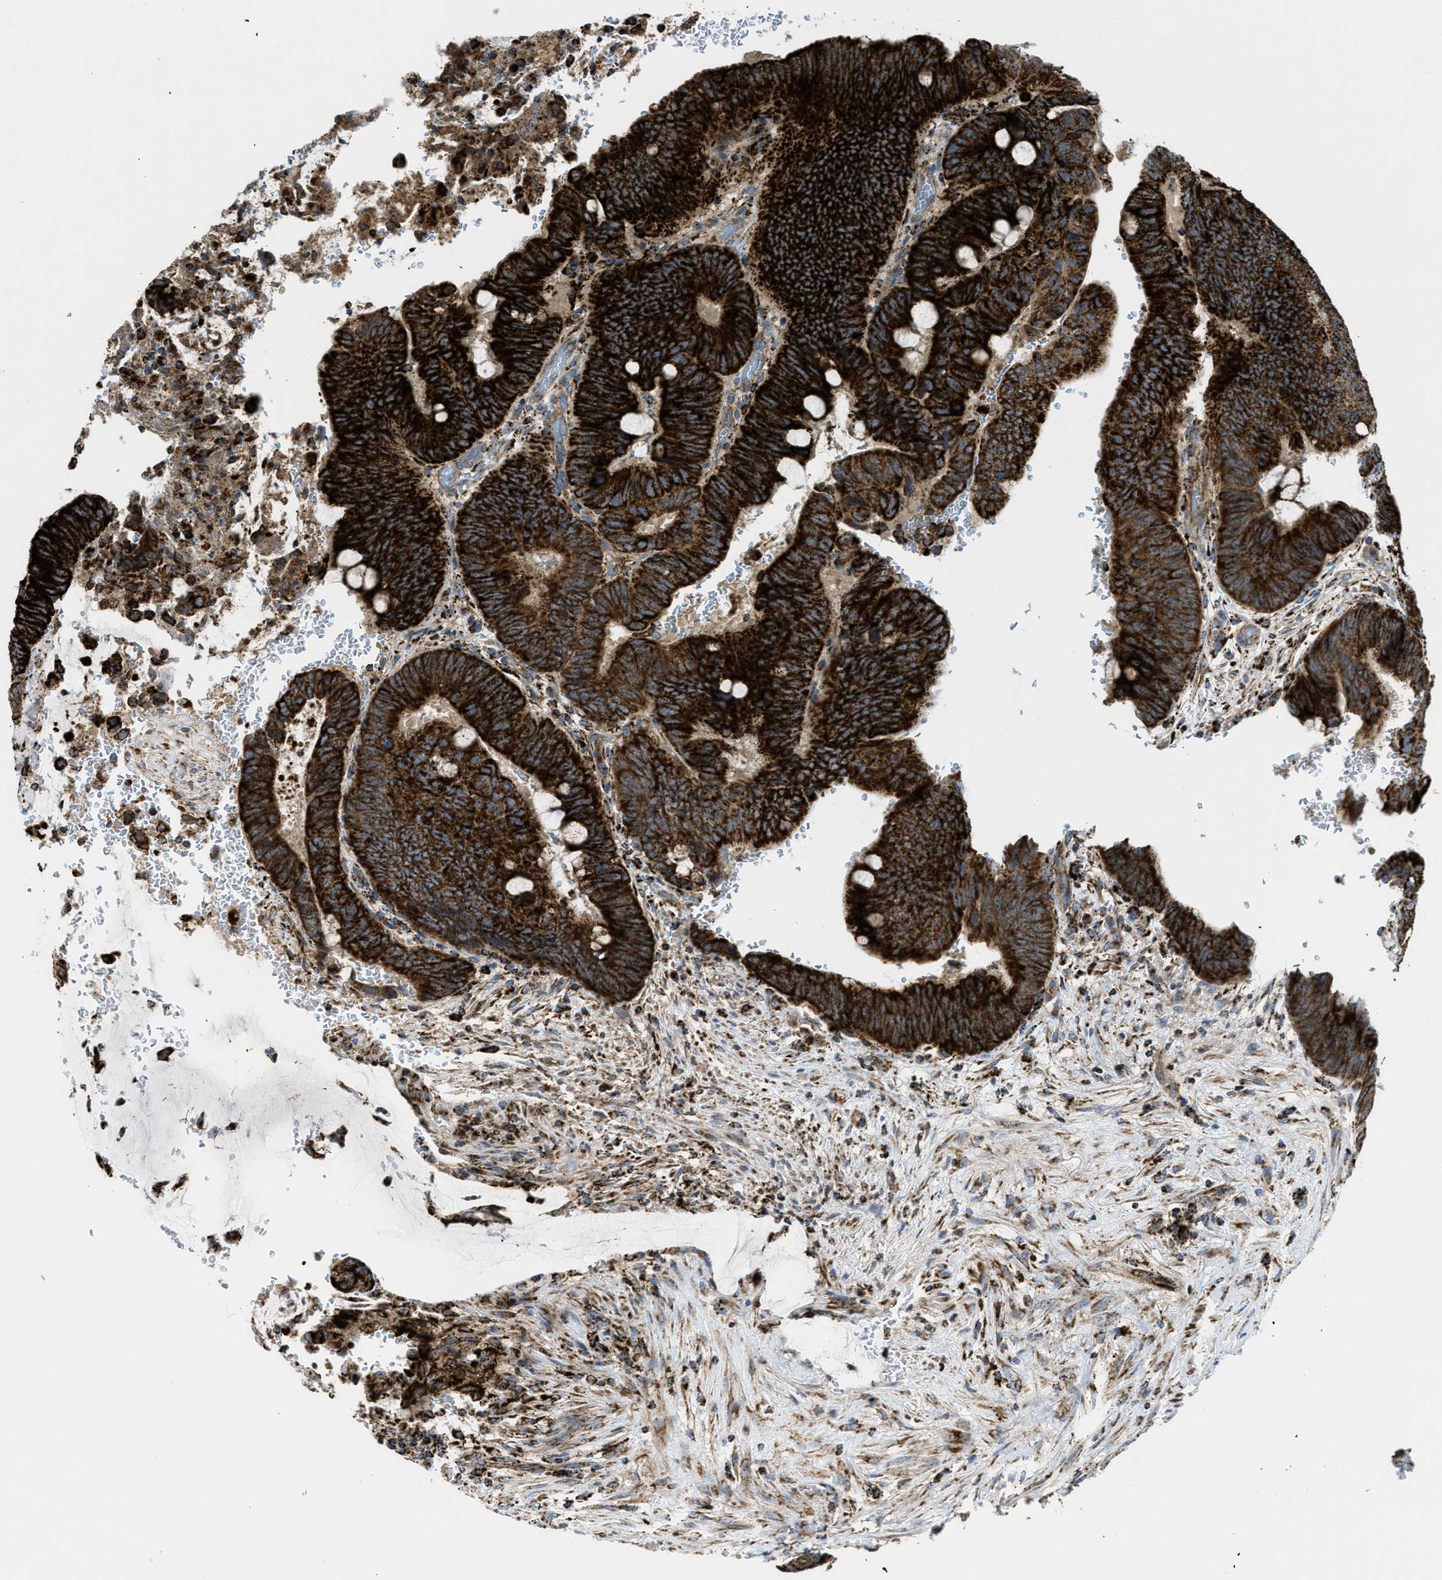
{"staining": {"intensity": "strong", "quantity": ">75%", "location": "cytoplasmic/membranous"}, "tissue": "colorectal cancer", "cell_type": "Tumor cells", "image_type": "cancer", "snomed": [{"axis": "morphology", "description": "Normal tissue, NOS"}, {"axis": "morphology", "description": "Adenocarcinoma, NOS"}, {"axis": "topography", "description": "Rectum"}], "caption": "Tumor cells exhibit strong cytoplasmic/membranous staining in about >75% of cells in colorectal cancer (adenocarcinoma). Immunohistochemistry stains the protein in brown and the nuclei are stained blue.", "gene": "SQOR", "patient": {"sex": "male", "age": 92}}